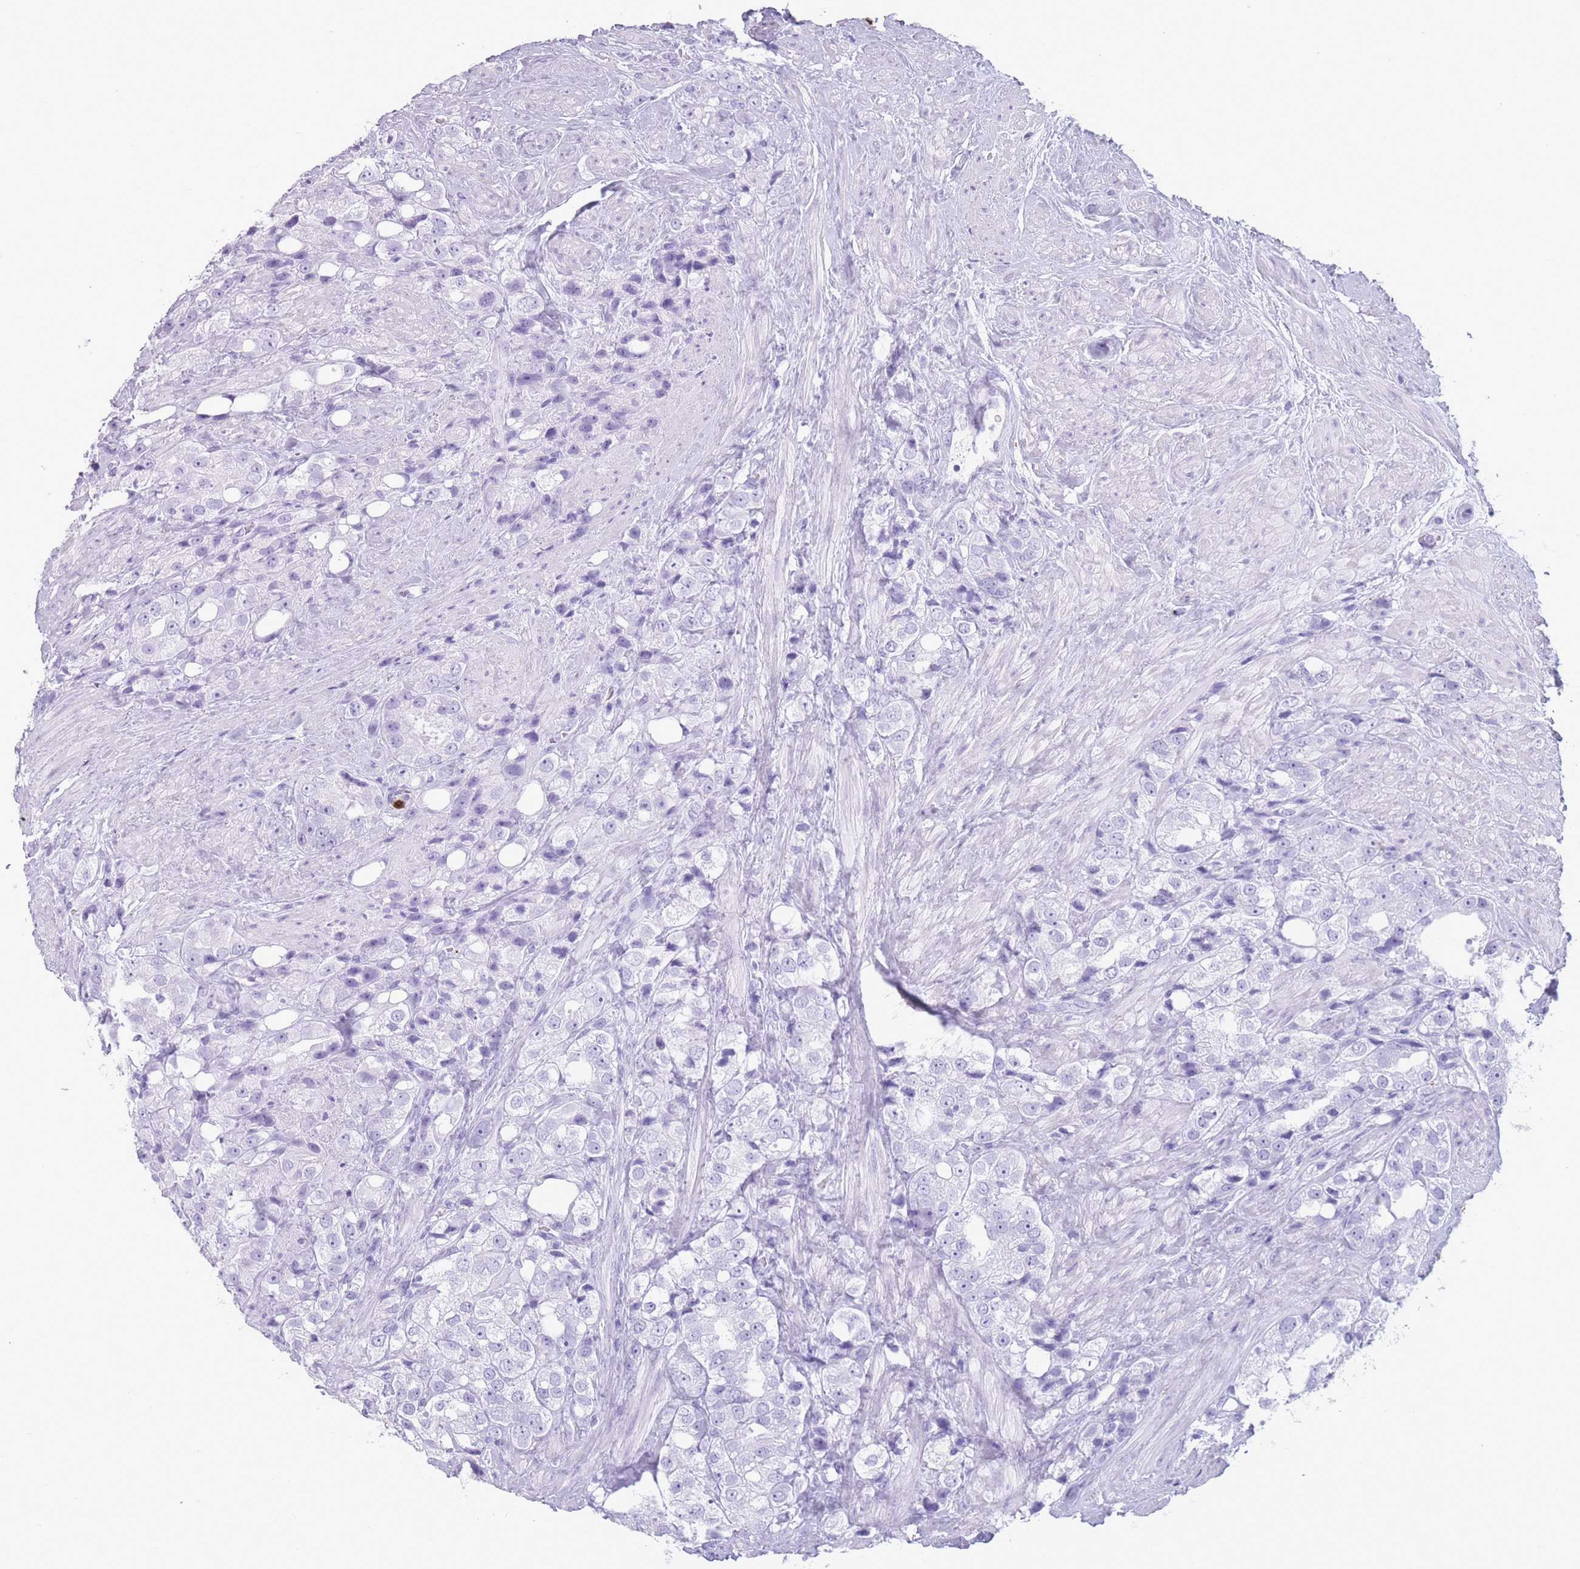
{"staining": {"intensity": "negative", "quantity": "none", "location": "none"}, "tissue": "prostate cancer", "cell_type": "Tumor cells", "image_type": "cancer", "snomed": [{"axis": "morphology", "description": "Adenocarcinoma, NOS"}, {"axis": "topography", "description": "Prostate"}], "caption": "Human prostate cancer stained for a protein using IHC demonstrates no staining in tumor cells.", "gene": "OR4F21", "patient": {"sex": "male", "age": 79}}